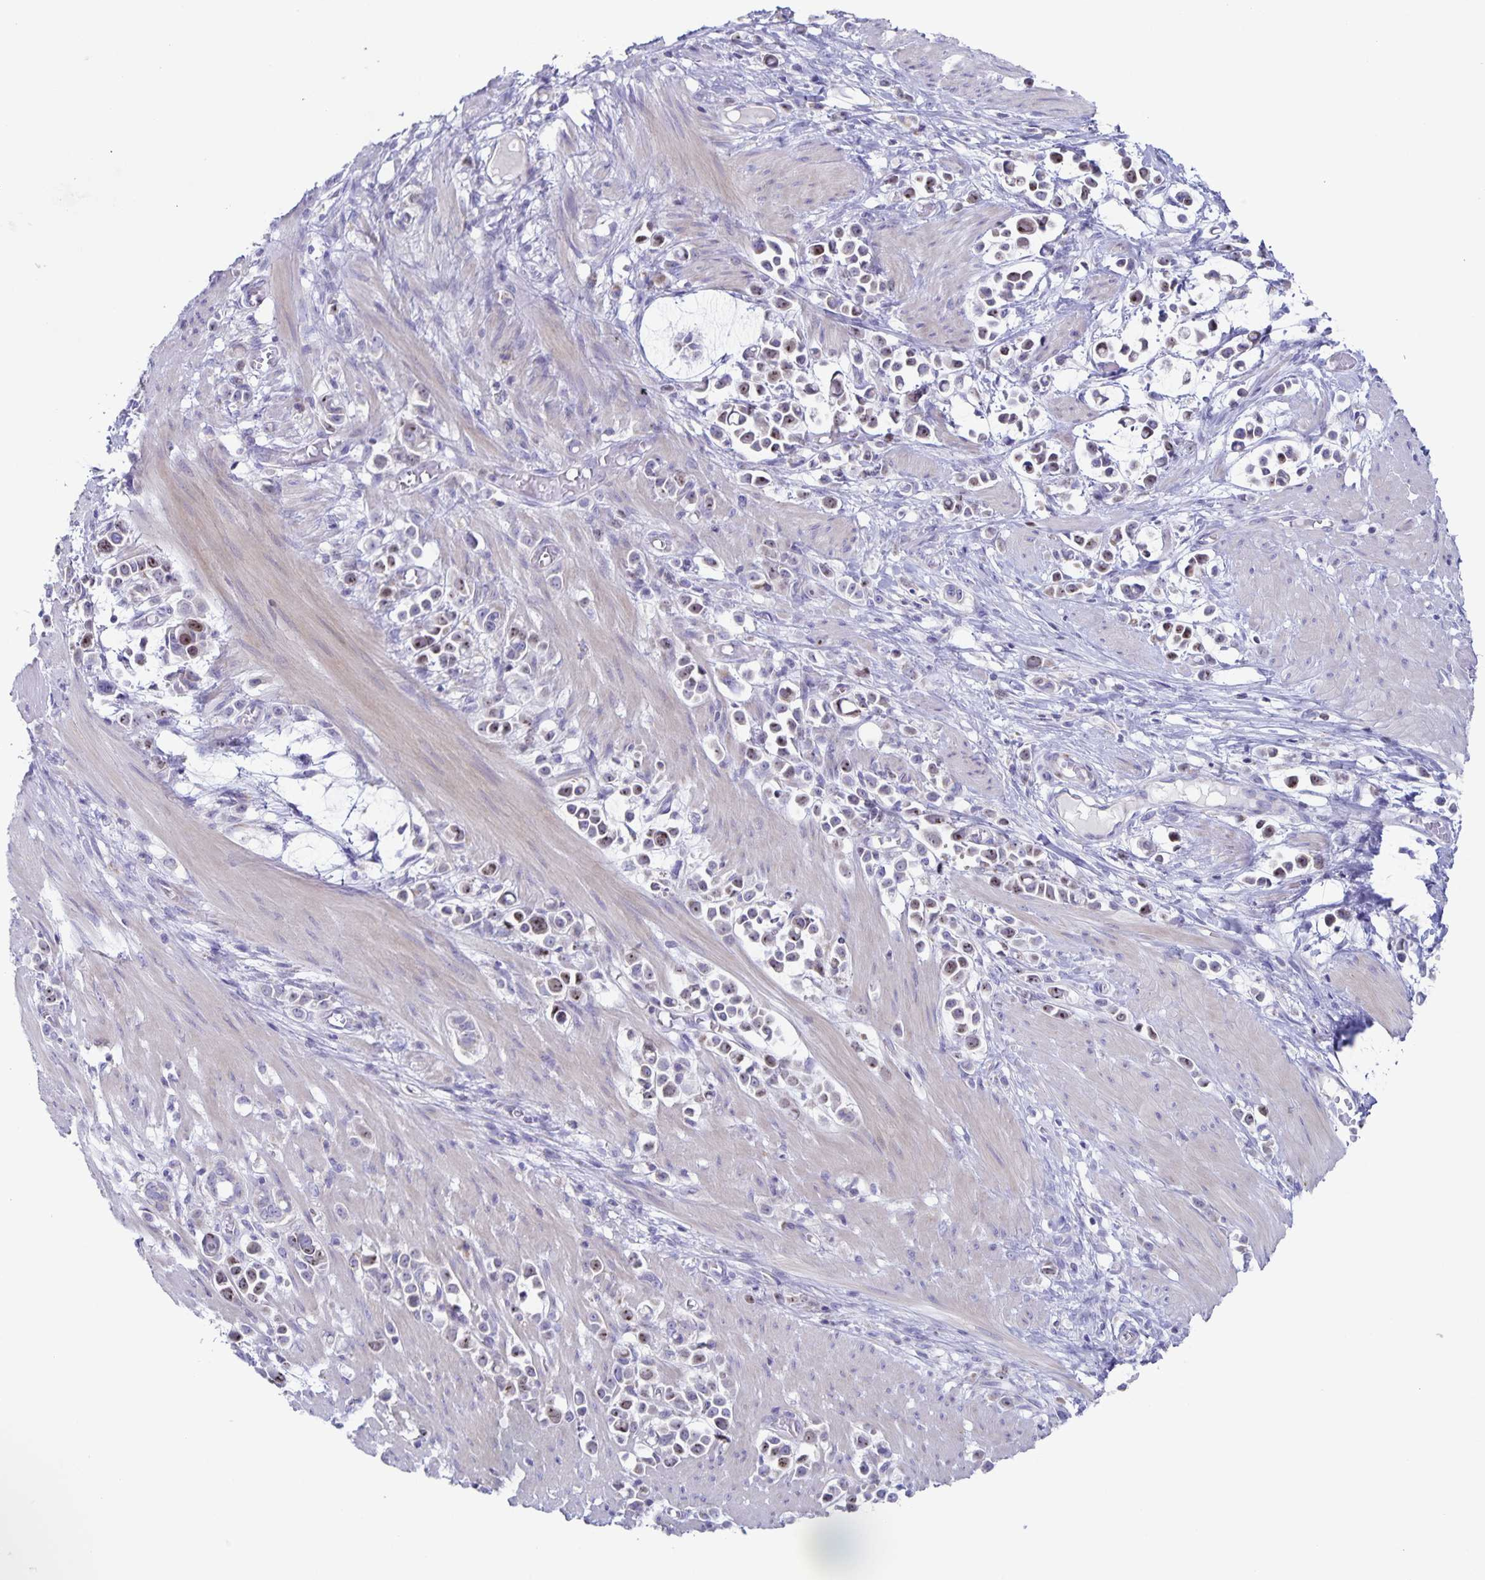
{"staining": {"intensity": "moderate", "quantity": "25%-75%", "location": "nuclear"}, "tissue": "stomach cancer", "cell_type": "Tumor cells", "image_type": "cancer", "snomed": [{"axis": "morphology", "description": "Adenocarcinoma, NOS"}, {"axis": "topography", "description": "Stomach"}], "caption": "DAB immunohistochemical staining of human stomach adenocarcinoma displays moderate nuclear protein staining in about 25%-75% of tumor cells. (DAB (3,3'-diaminobenzidine) = brown stain, brightfield microscopy at high magnification).", "gene": "CENPH", "patient": {"sex": "male", "age": 82}}